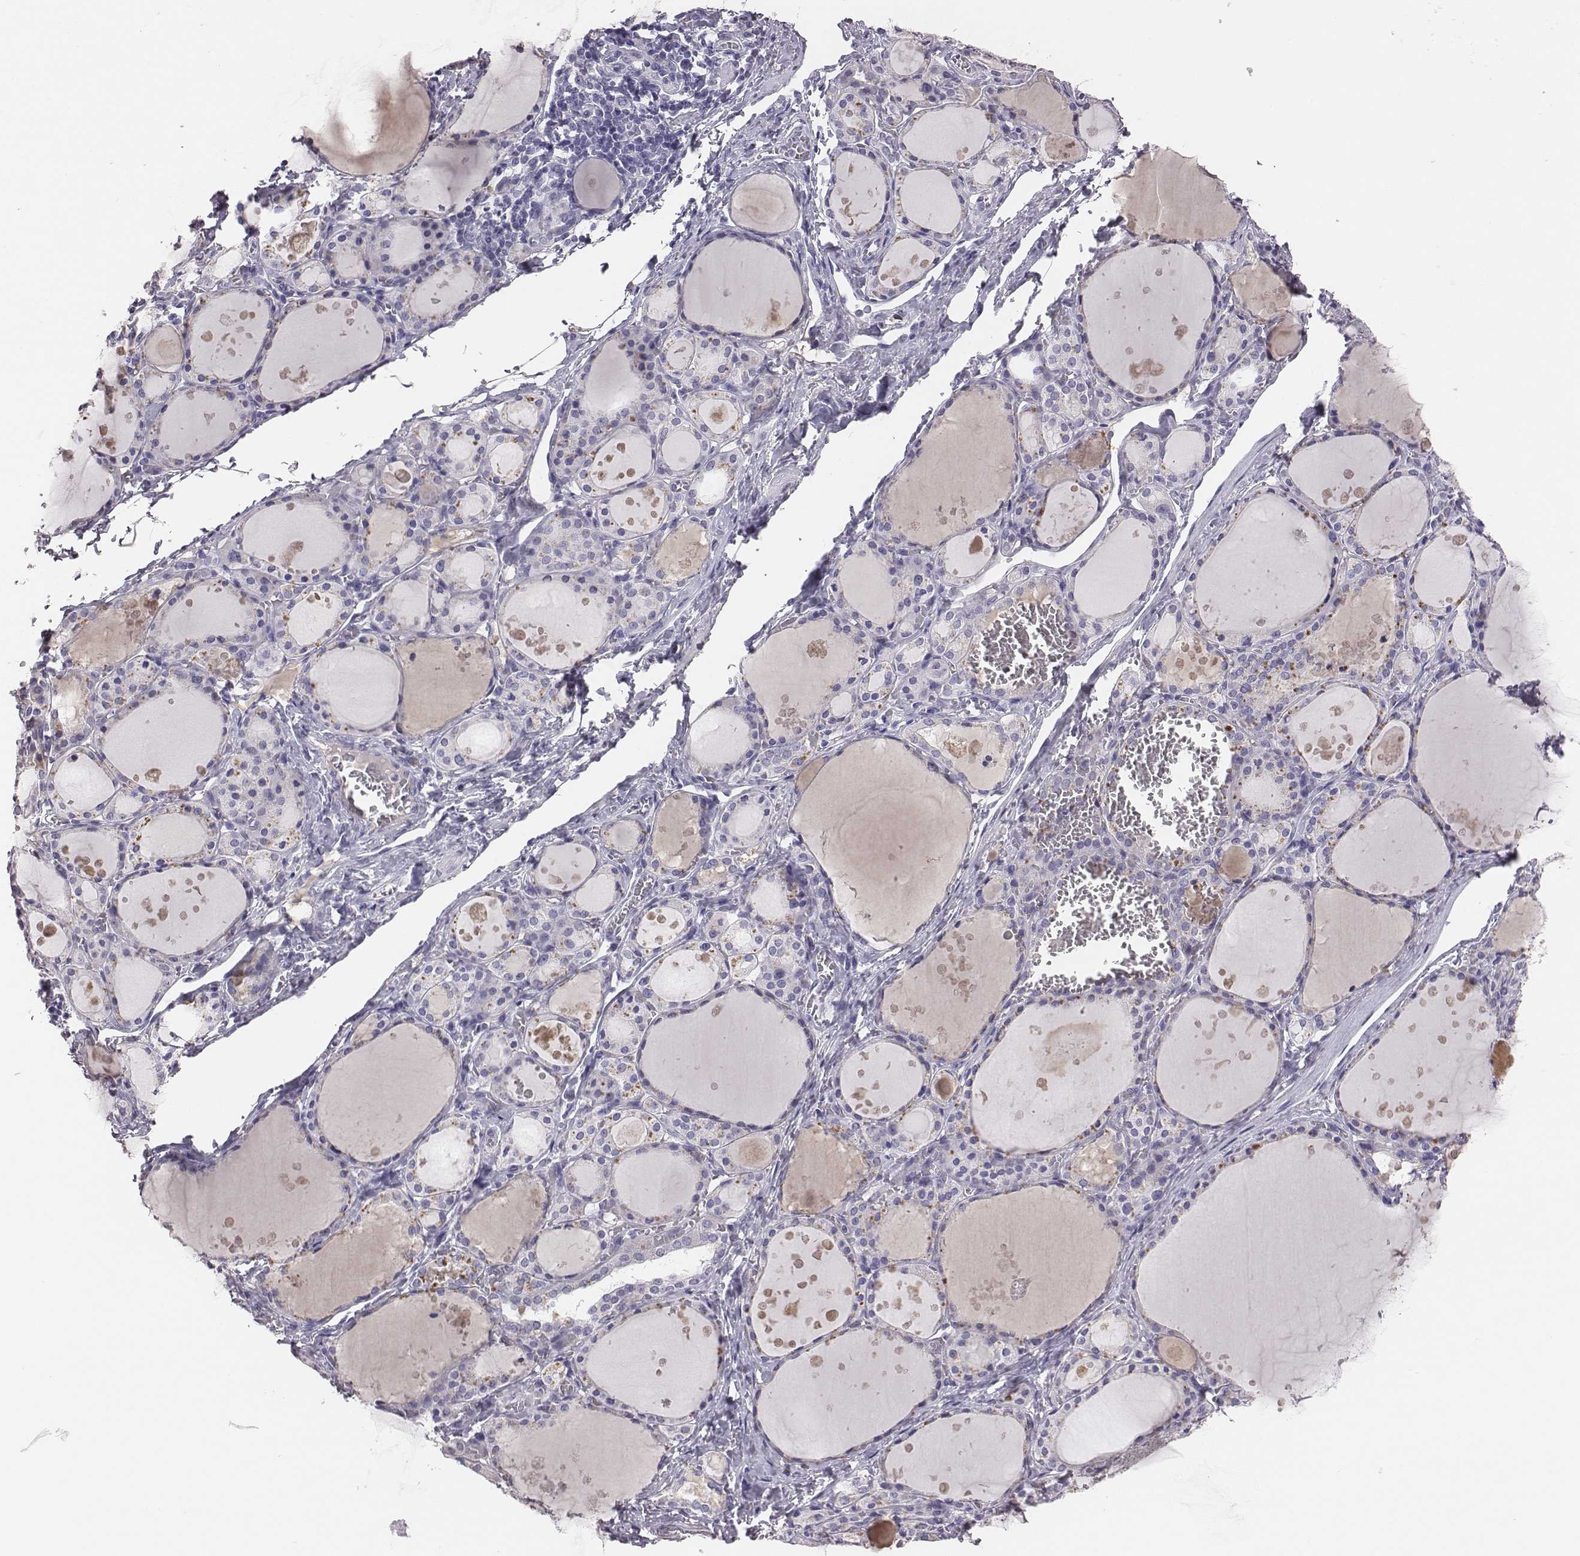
{"staining": {"intensity": "negative", "quantity": "none", "location": "none"}, "tissue": "thyroid gland", "cell_type": "Glandular cells", "image_type": "normal", "snomed": [{"axis": "morphology", "description": "Normal tissue, NOS"}, {"axis": "topography", "description": "Thyroid gland"}], "caption": "Immunohistochemistry (IHC) image of benign thyroid gland: thyroid gland stained with DAB (3,3'-diaminobenzidine) reveals no significant protein staining in glandular cells.", "gene": "EN1", "patient": {"sex": "male", "age": 68}}